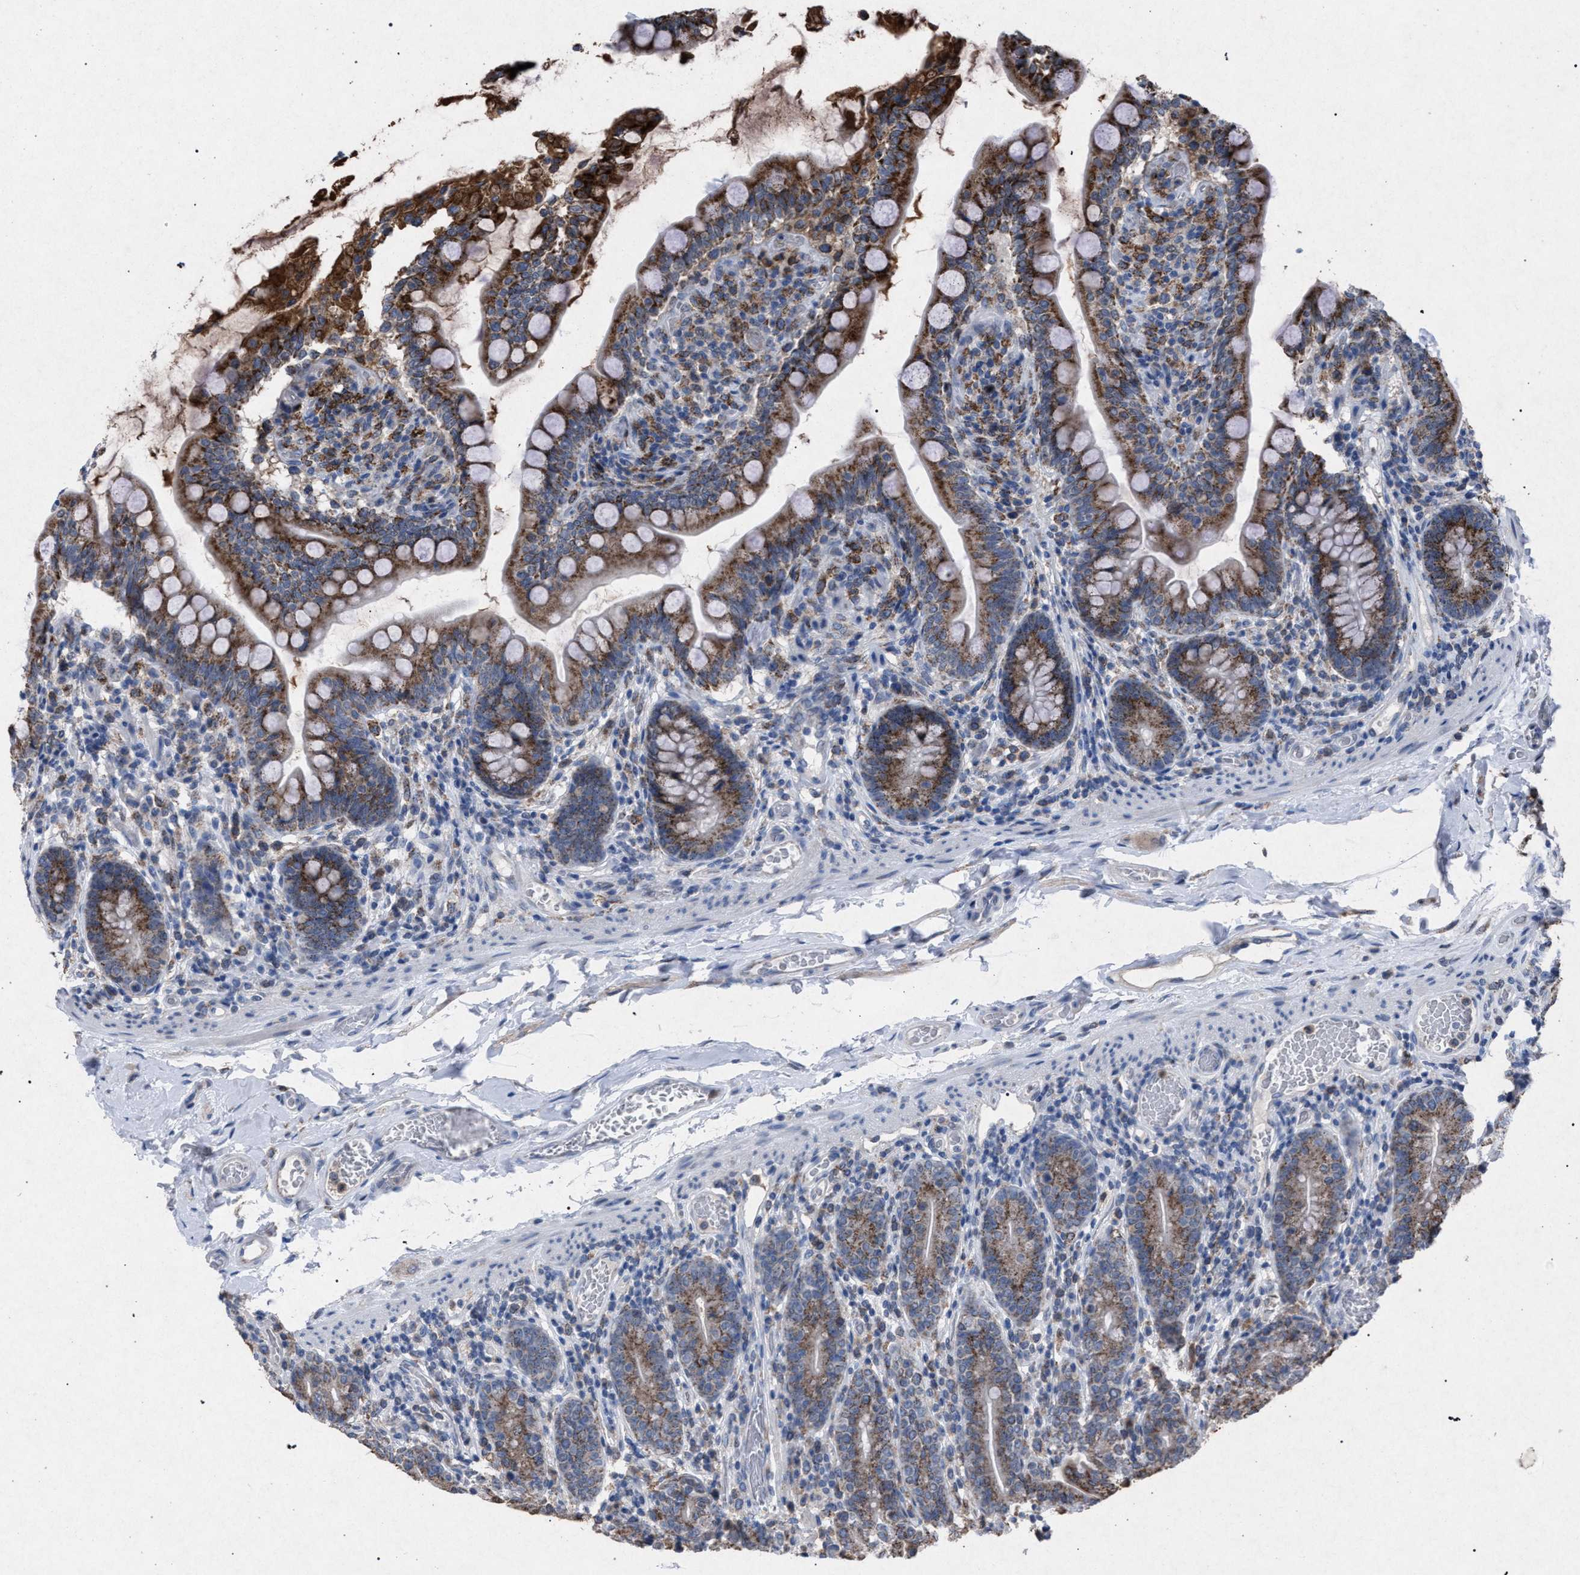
{"staining": {"intensity": "strong", "quantity": ">75%", "location": "cytoplasmic/membranous"}, "tissue": "small intestine", "cell_type": "Glandular cells", "image_type": "normal", "snomed": [{"axis": "morphology", "description": "Normal tissue, NOS"}, {"axis": "topography", "description": "Small intestine"}], "caption": "Protein expression analysis of normal small intestine demonstrates strong cytoplasmic/membranous staining in approximately >75% of glandular cells. The protein of interest is shown in brown color, while the nuclei are stained blue.", "gene": "HSD17B4", "patient": {"sex": "female", "age": 56}}